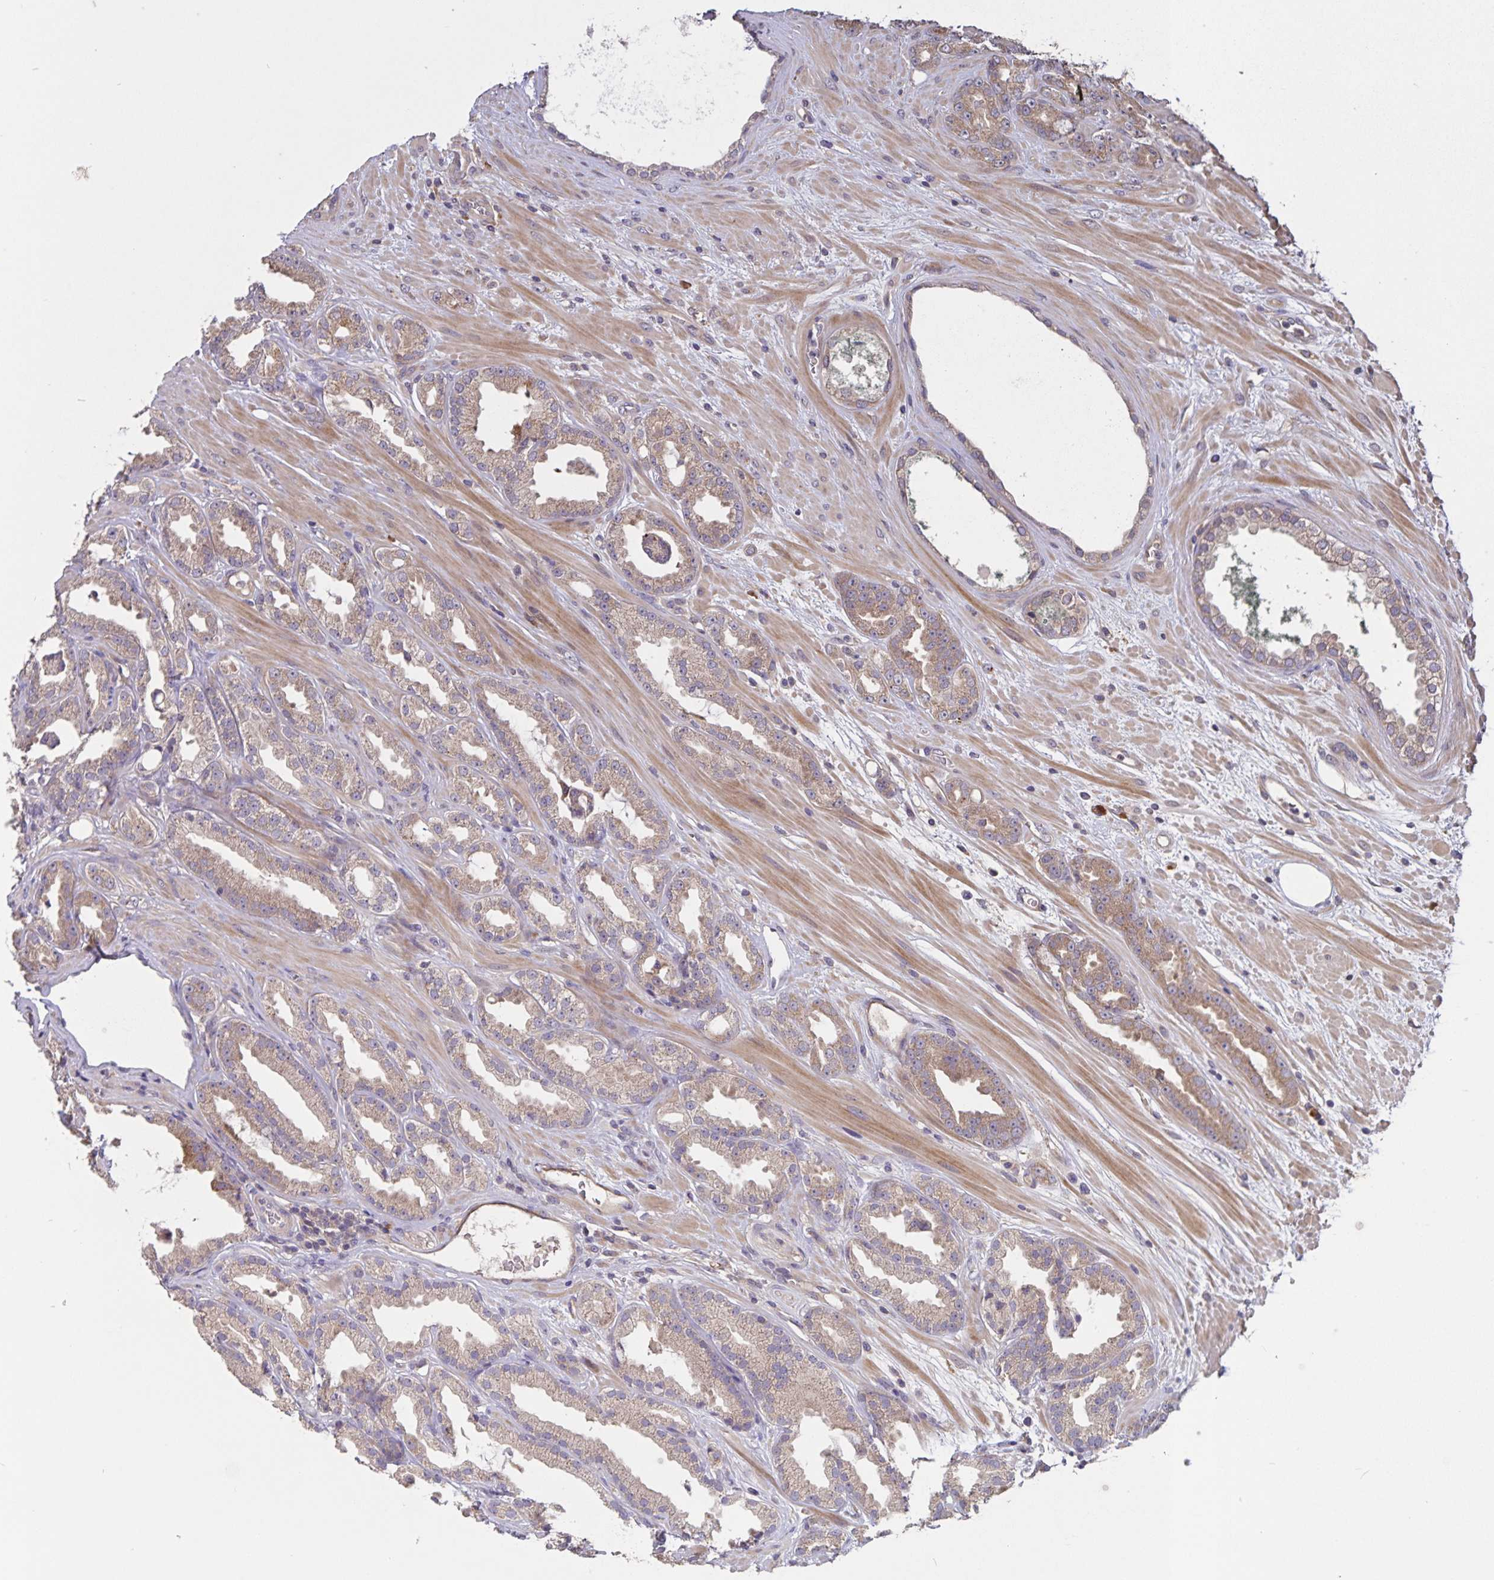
{"staining": {"intensity": "moderate", "quantity": ">75%", "location": "cytoplasmic/membranous"}, "tissue": "prostate cancer", "cell_type": "Tumor cells", "image_type": "cancer", "snomed": [{"axis": "morphology", "description": "Adenocarcinoma, Low grade"}, {"axis": "topography", "description": "Prostate"}], "caption": "The histopathology image displays staining of adenocarcinoma (low-grade) (prostate), revealing moderate cytoplasmic/membranous protein expression (brown color) within tumor cells.", "gene": "FBXL16", "patient": {"sex": "male", "age": 61}}